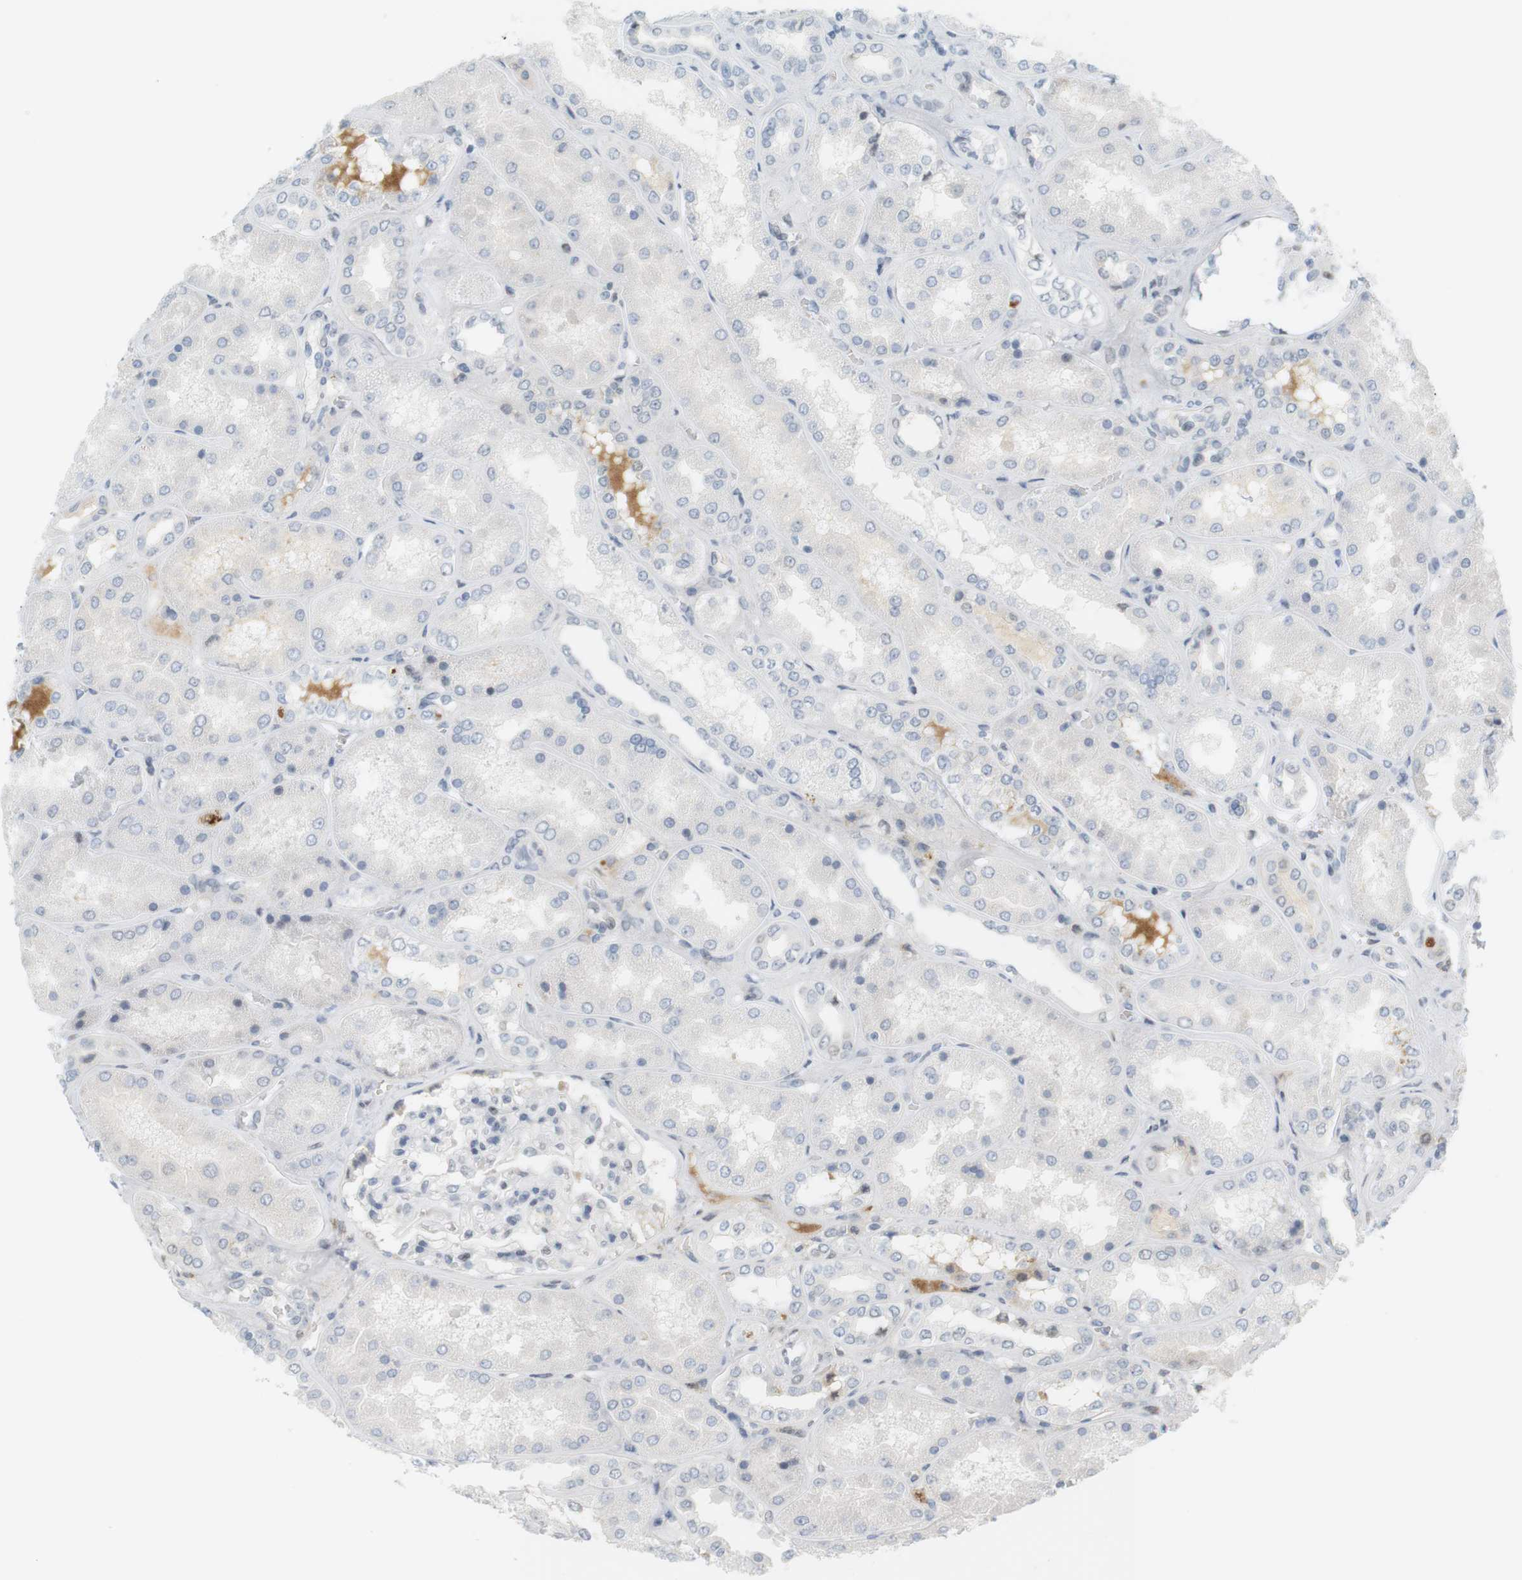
{"staining": {"intensity": "negative", "quantity": "none", "location": "none"}, "tissue": "kidney", "cell_type": "Cells in glomeruli", "image_type": "normal", "snomed": [{"axis": "morphology", "description": "Normal tissue, NOS"}, {"axis": "topography", "description": "Kidney"}], "caption": "An immunohistochemistry (IHC) photomicrograph of benign kidney is shown. There is no staining in cells in glomeruli of kidney.", "gene": "DMC1", "patient": {"sex": "female", "age": 56}}